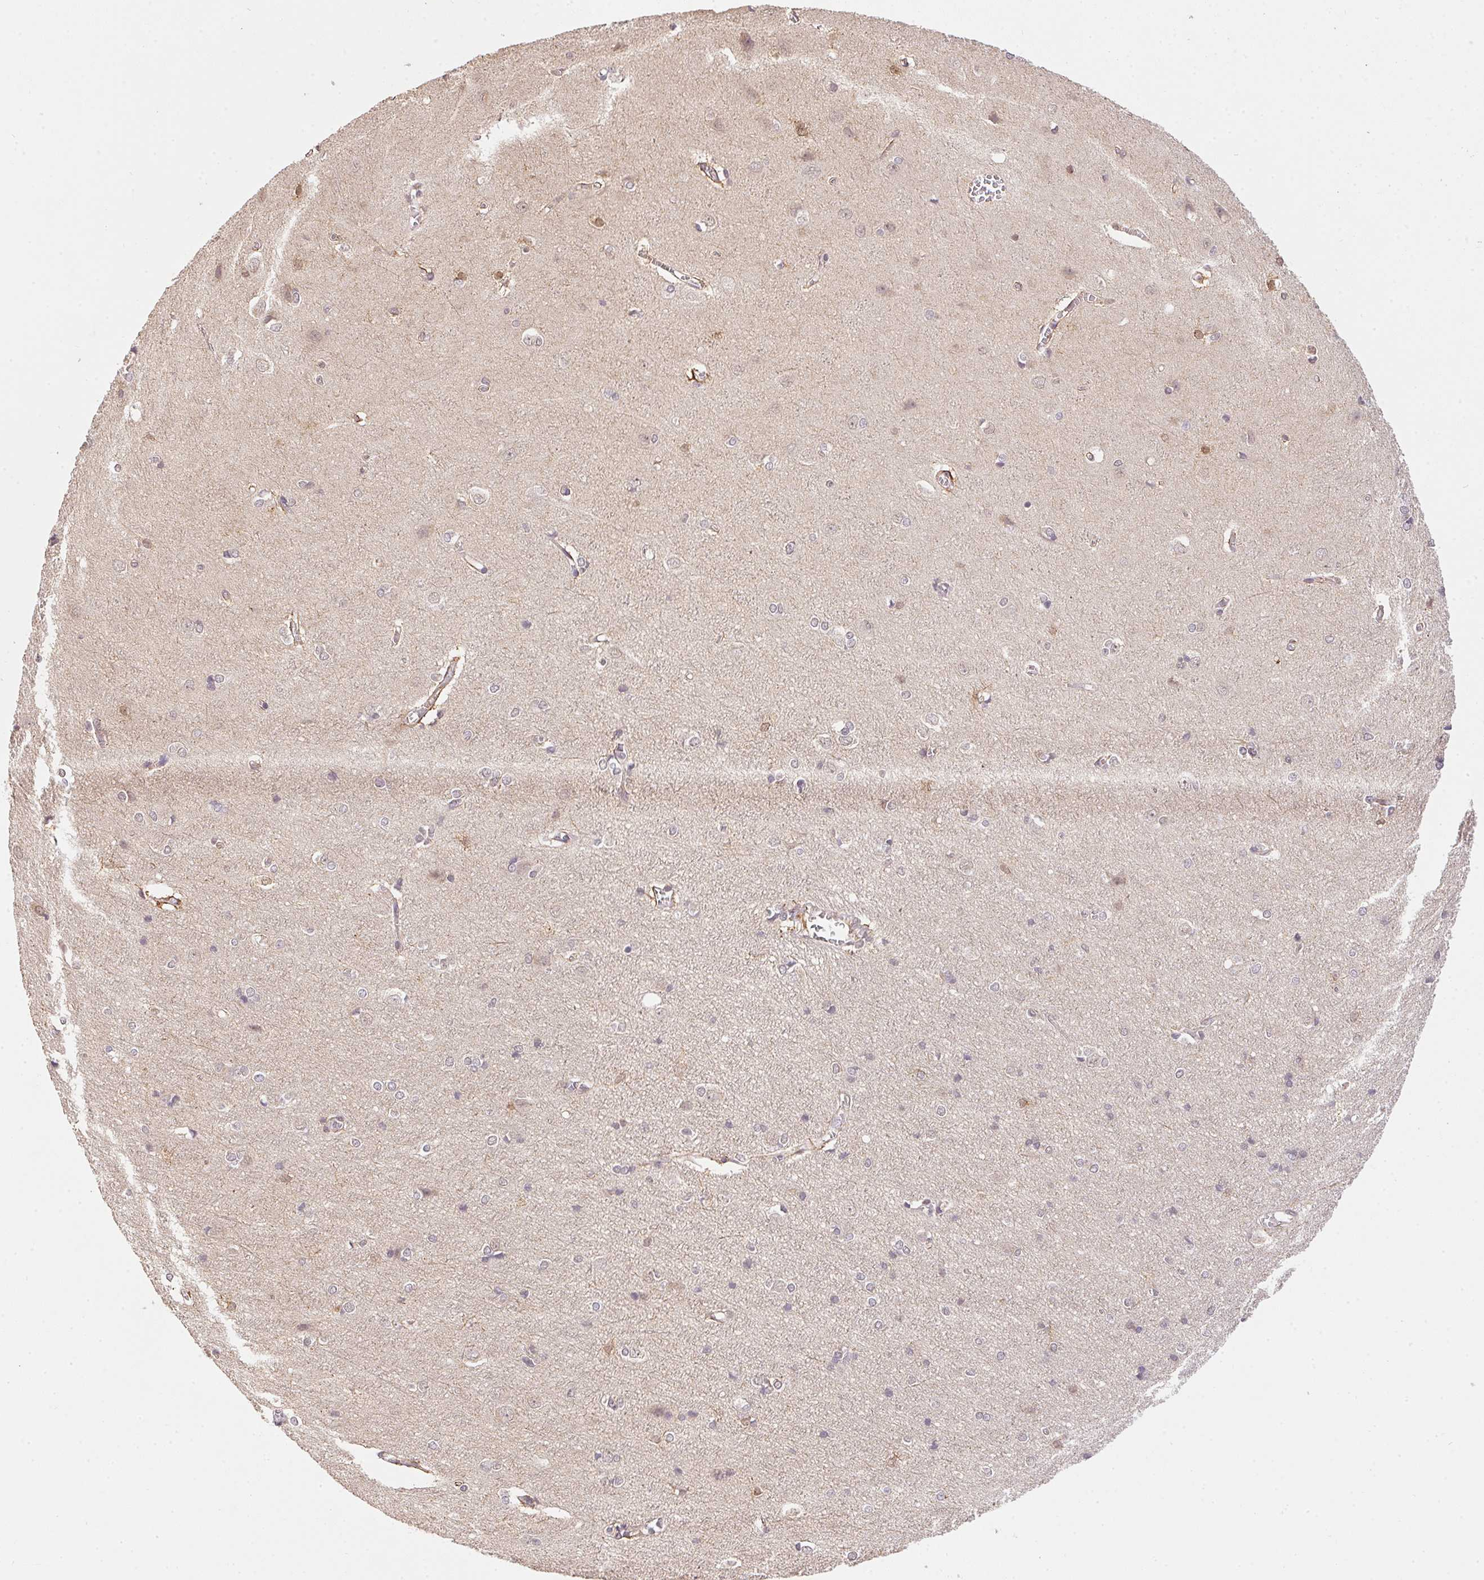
{"staining": {"intensity": "negative", "quantity": "none", "location": "none"}, "tissue": "cerebral cortex", "cell_type": "Endothelial cells", "image_type": "normal", "snomed": [{"axis": "morphology", "description": "Normal tissue, NOS"}, {"axis": "topography", "description": "Cerebral cortex"}], "caption": "IHC histopathology image of normal cerebral cortex stained for a protein (brown), which displays no expression in endothelial cells. Brightfield microscopy of immunohistochemistry (IHC) stained with DAB (3,3'-diaminobenzidine) (brown) and hematoxylin (blue), captured at high magnification.", "gene": "PPP4R4", "patient": {"sex": "male", "age": 37}}